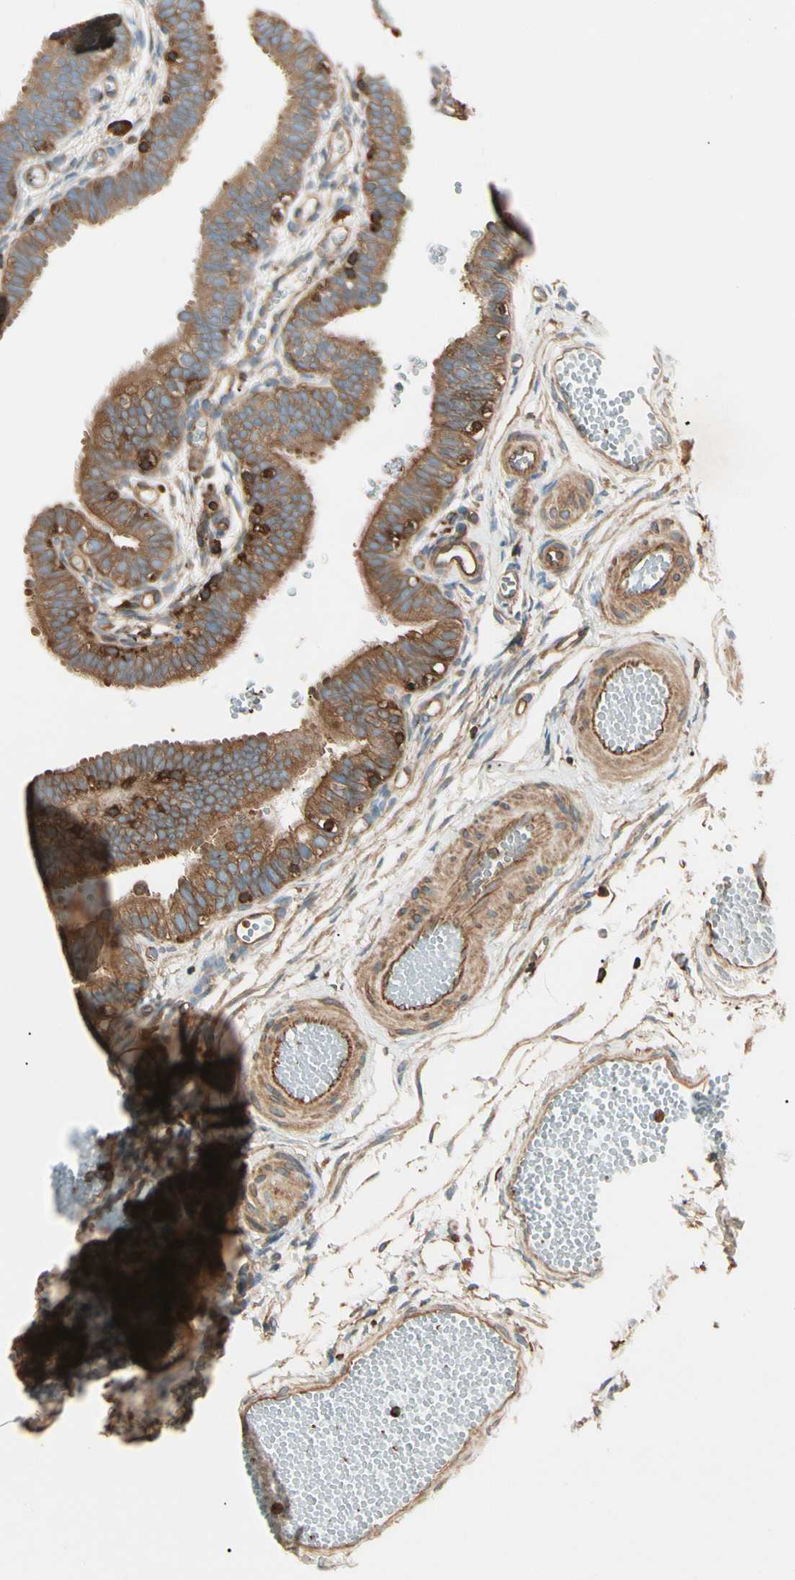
{"staining": {"intensity": "strong", "quantity": ">75%", "location": "cytoplasmic/membranous"}, "tissue": "fallopian tube", "cell_type": "Glandular cells", "image_type": "normal", "snomed": [{"axis": "morphology", "description": "Normal tissue, NOS"}, {"axis": "topography", "description": "Fallopian tube"}, {"axis": "topography", "description": "Placenta"}], "caption": "This photomicrograph displays unremarkable fallopian tube stained with immunohistochemistry to label a protein in brown. The cytoplasmic/membranous of glandular cells show strong positivity for the protein. Nuclei are counter-stained blue.", "gene": "ARPC2", "patient": {"sex": "female", "age": 34}}